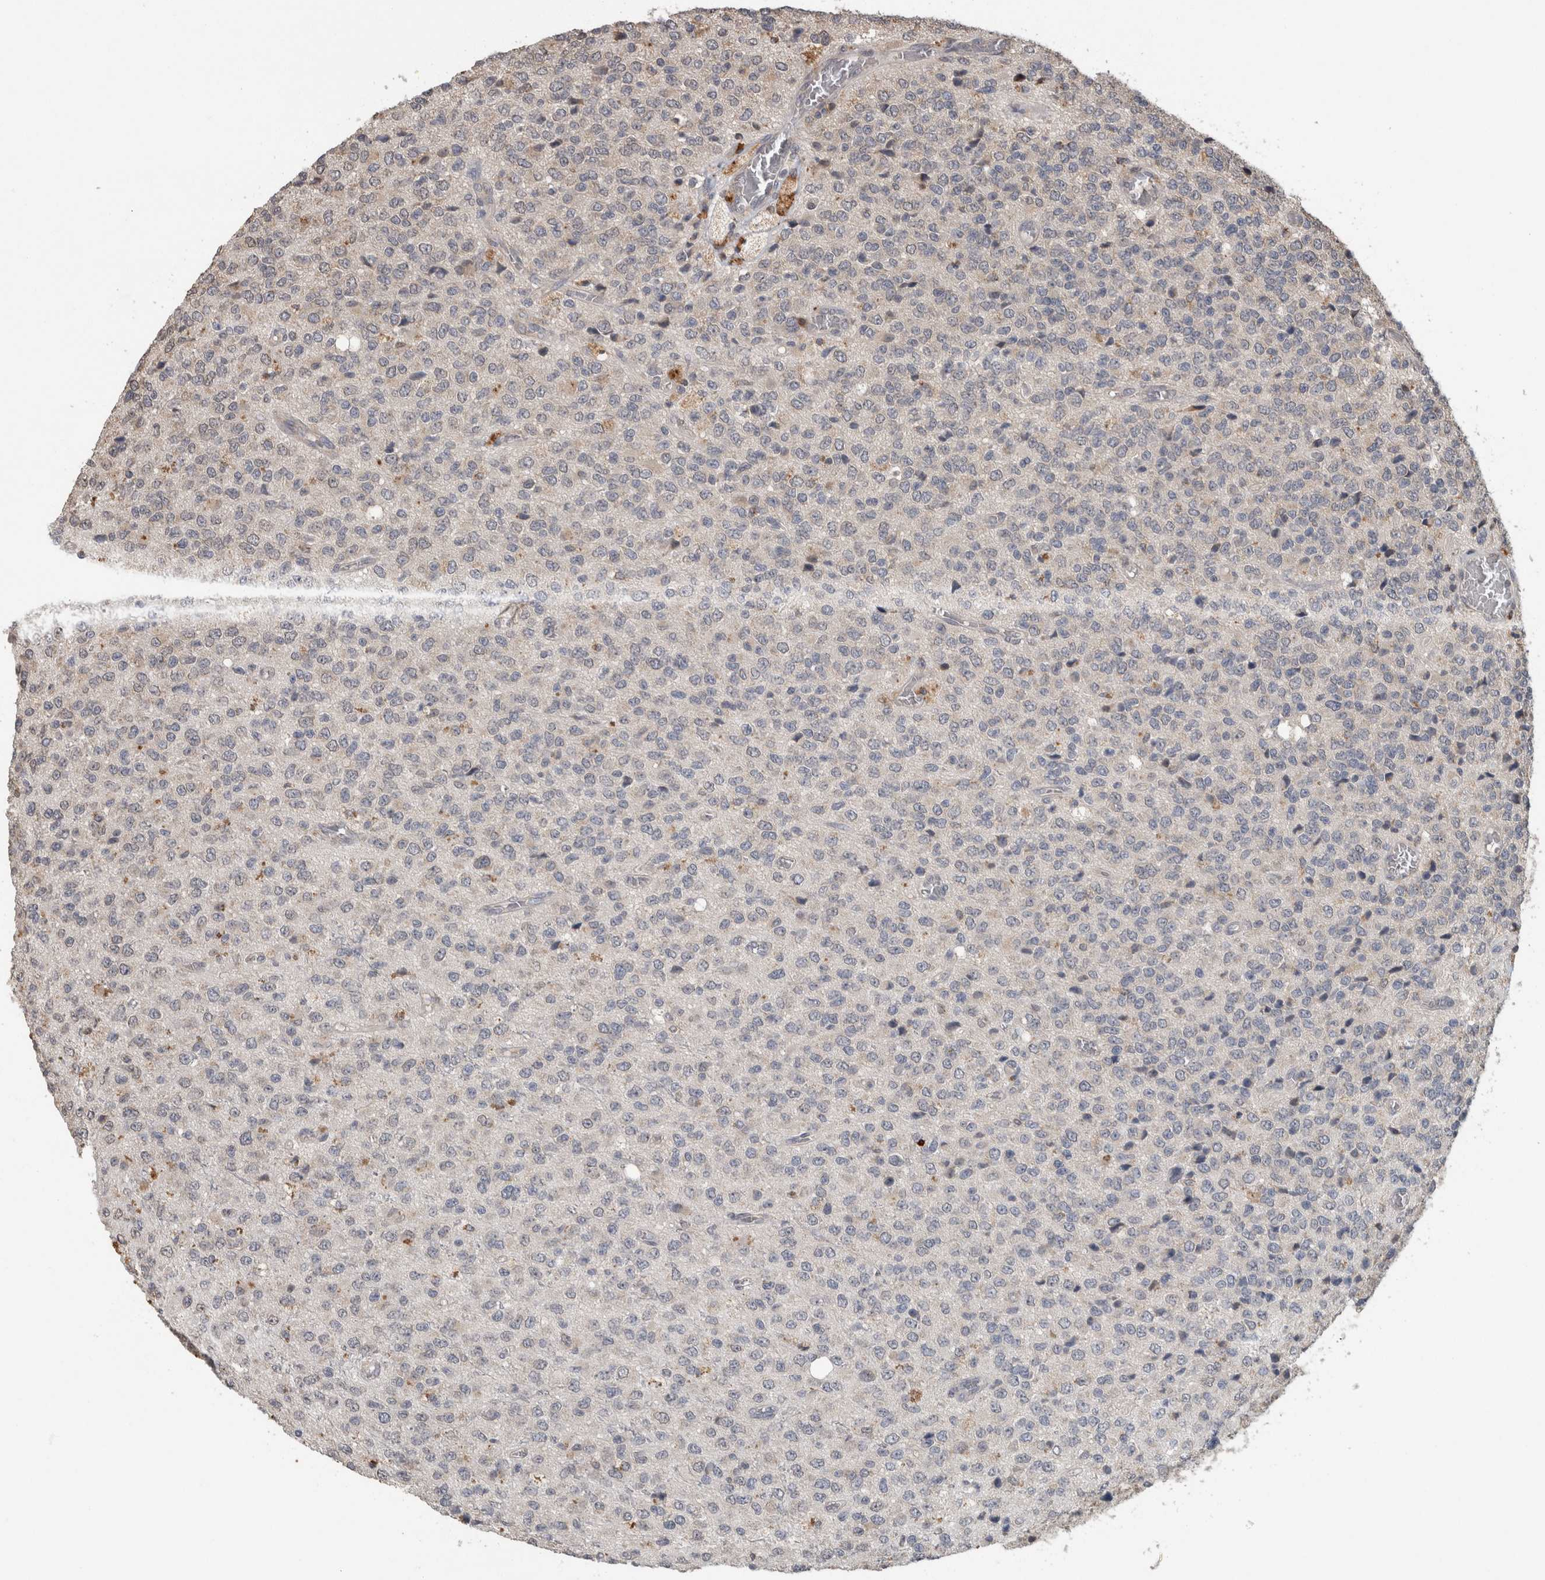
{"staining": {"intensity": "weak", "quantity": "<25%", "location": "cytoplasmic/membranous"}, "tissue": "glioma", "cell_type": "Tumor cells", "image_type": "cancer", "snomed": [{"axis": "morphology", "description": "Glioma, malignant, High grade"}, {"axis": "topography", "description": "pancreas cauda"}], "caption": "Immunohistochemical staining of human malignant glioma (high-grade) exhibits no significant expression in tumor cells.", "gene": "ADGRL3", "patient": {"sex": "male", "age": 60}}